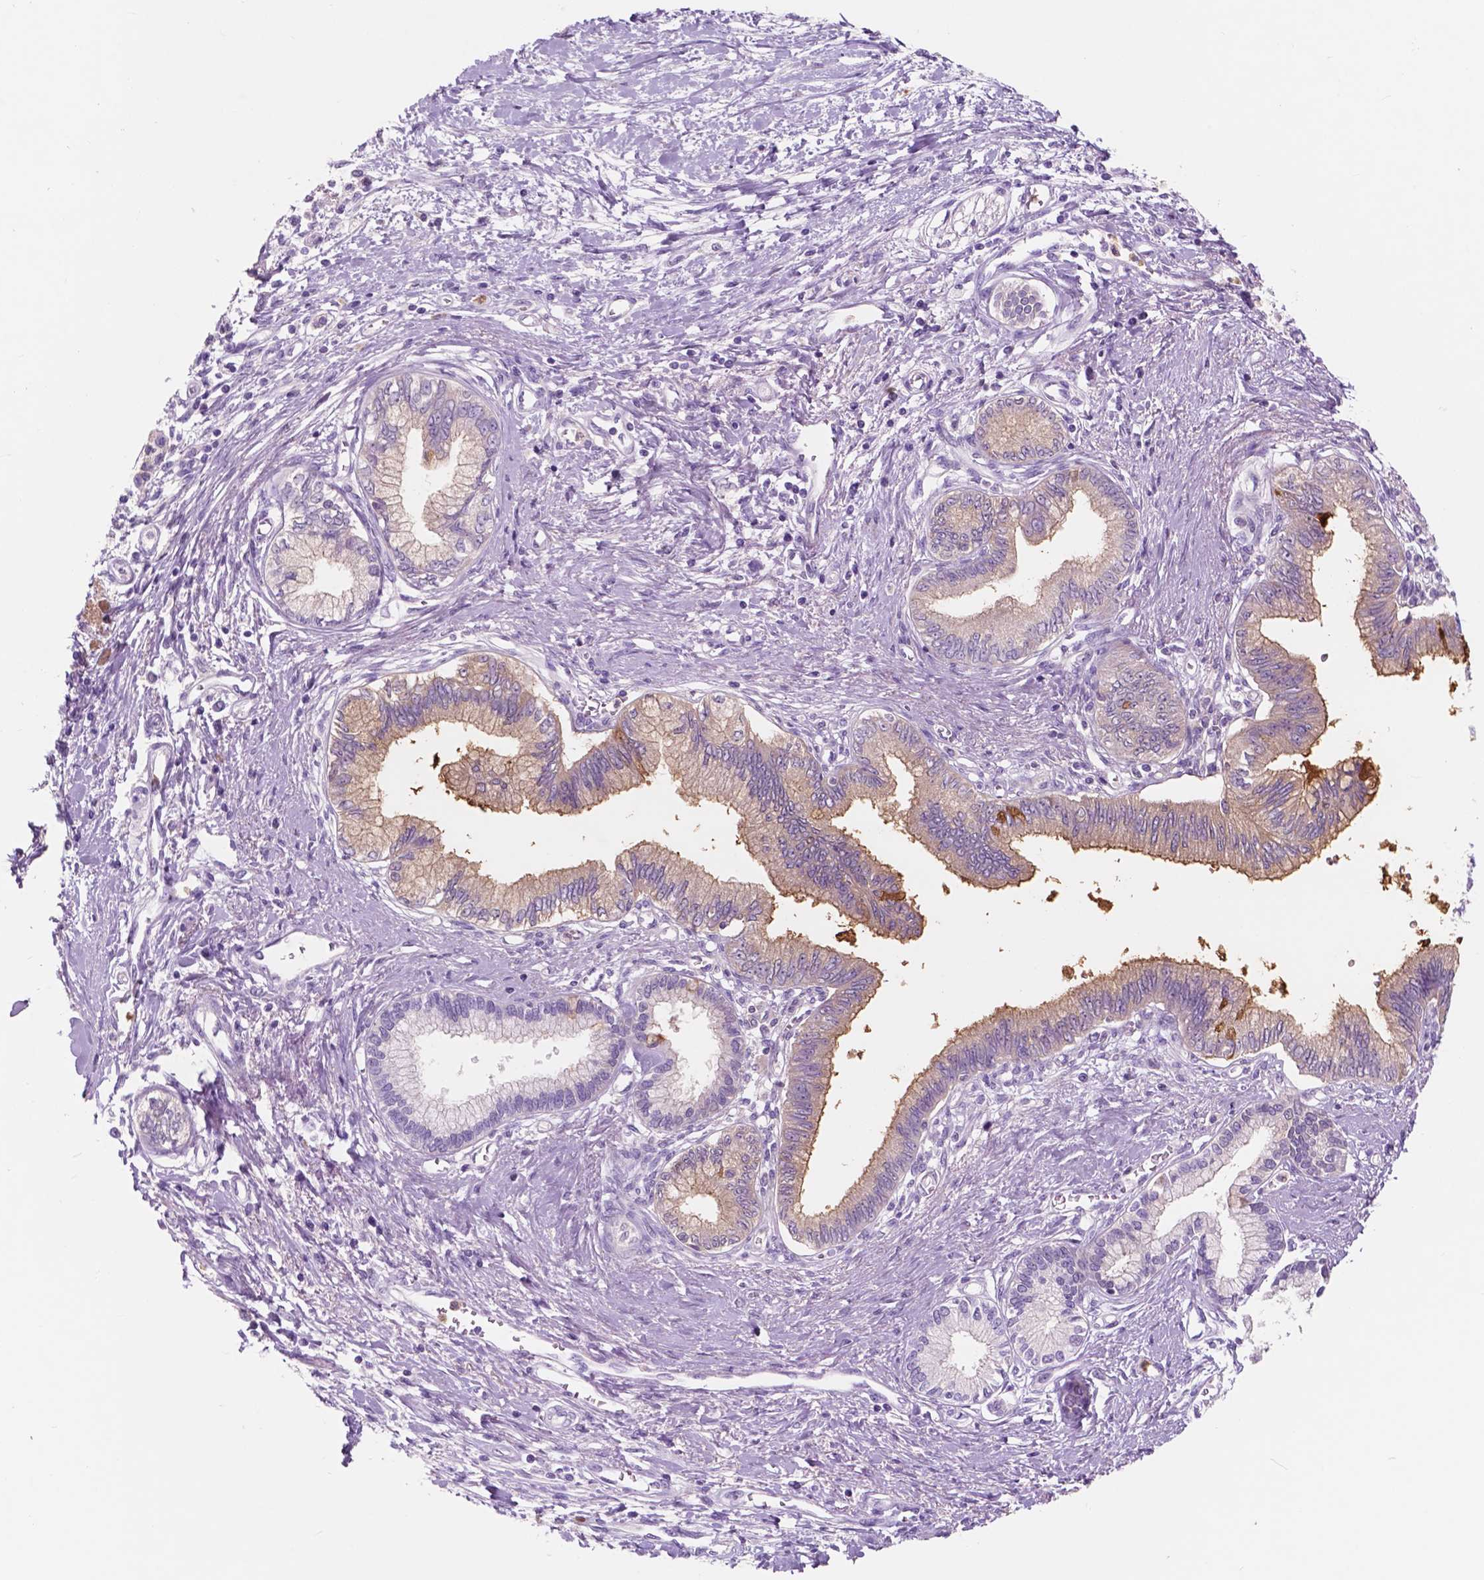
{"staining": {"intensity": "moderate", "quantity": "<25%", "location": "cytoplasmic/membranous"}, "tissue": "pancreatic cancer", "cell_type": "Tumor cells", "image_type": "cancer", "snomed": [{"axis": "morphology", "description": "Adenocarcinoma, NOS"}, {"axis": "topography", "description": "Pancreas"}], "caption": "A histopathology image of human pancreatic cancer (adenocarcinoma) stained for a protein reveals moderate cytoplasmic/membranous brown staining in tumor cells.", "gene": "CUZD1", "patient": {"sex": "female", "age": 77}}